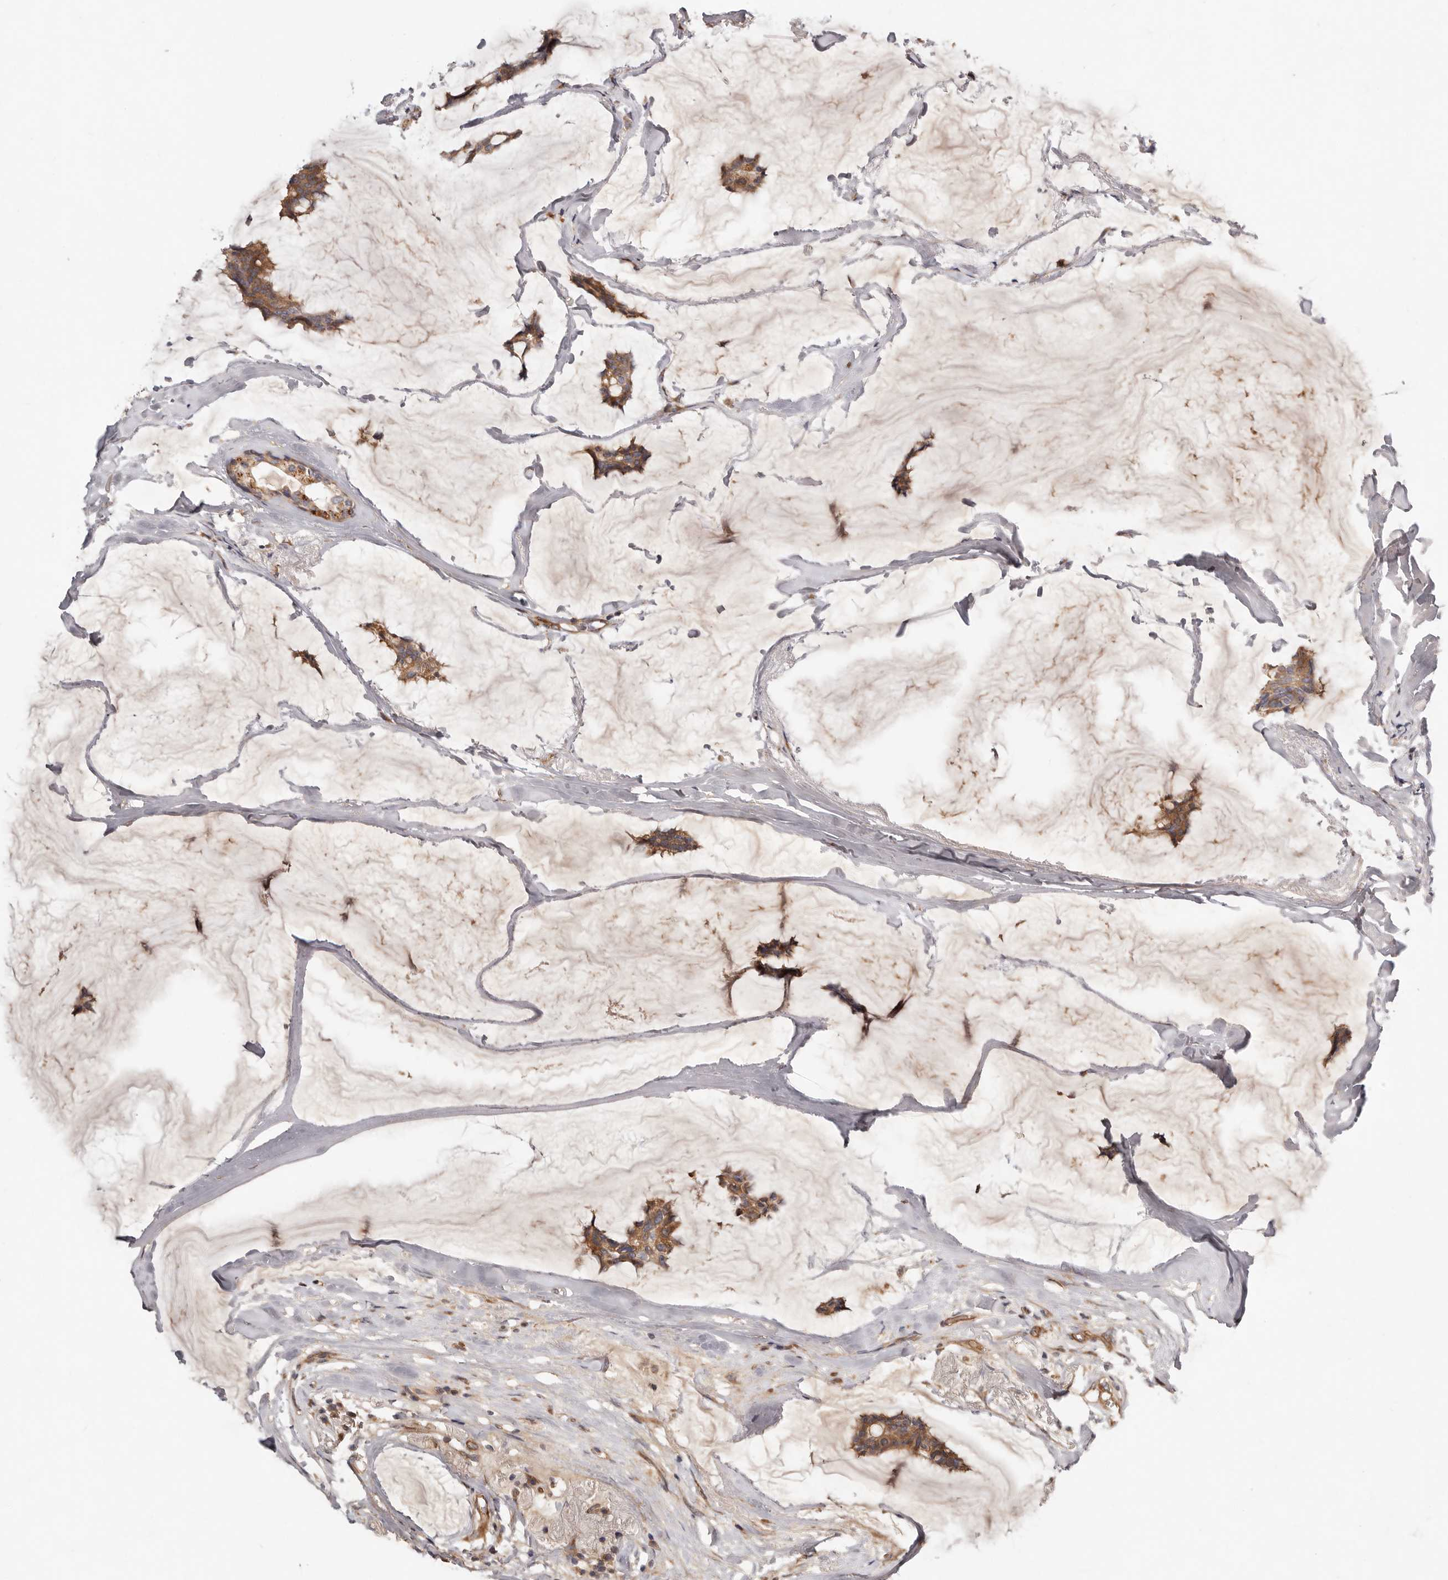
{"staining": {"intensity": "moderate", "quantity": ">75%", "location": "cytoplasmic/membranous"}, "tissue": "breast cancer", "cell_type": "Tumor cells", "image_type": "cancer", "snomed": [{"axis": "morphology", "description": "Duct carcinoma"}, {"axis": "topography", "description": "Breast"}], "caption": "A photomicrograph showing moderate cytoplasmic/membranous staining in about >75% of tumor cells in breast cancer, as visualized by brown immunohistochemical staining.", "gene": "MACF1", "patient": {"sex": "female", "age": 93}}